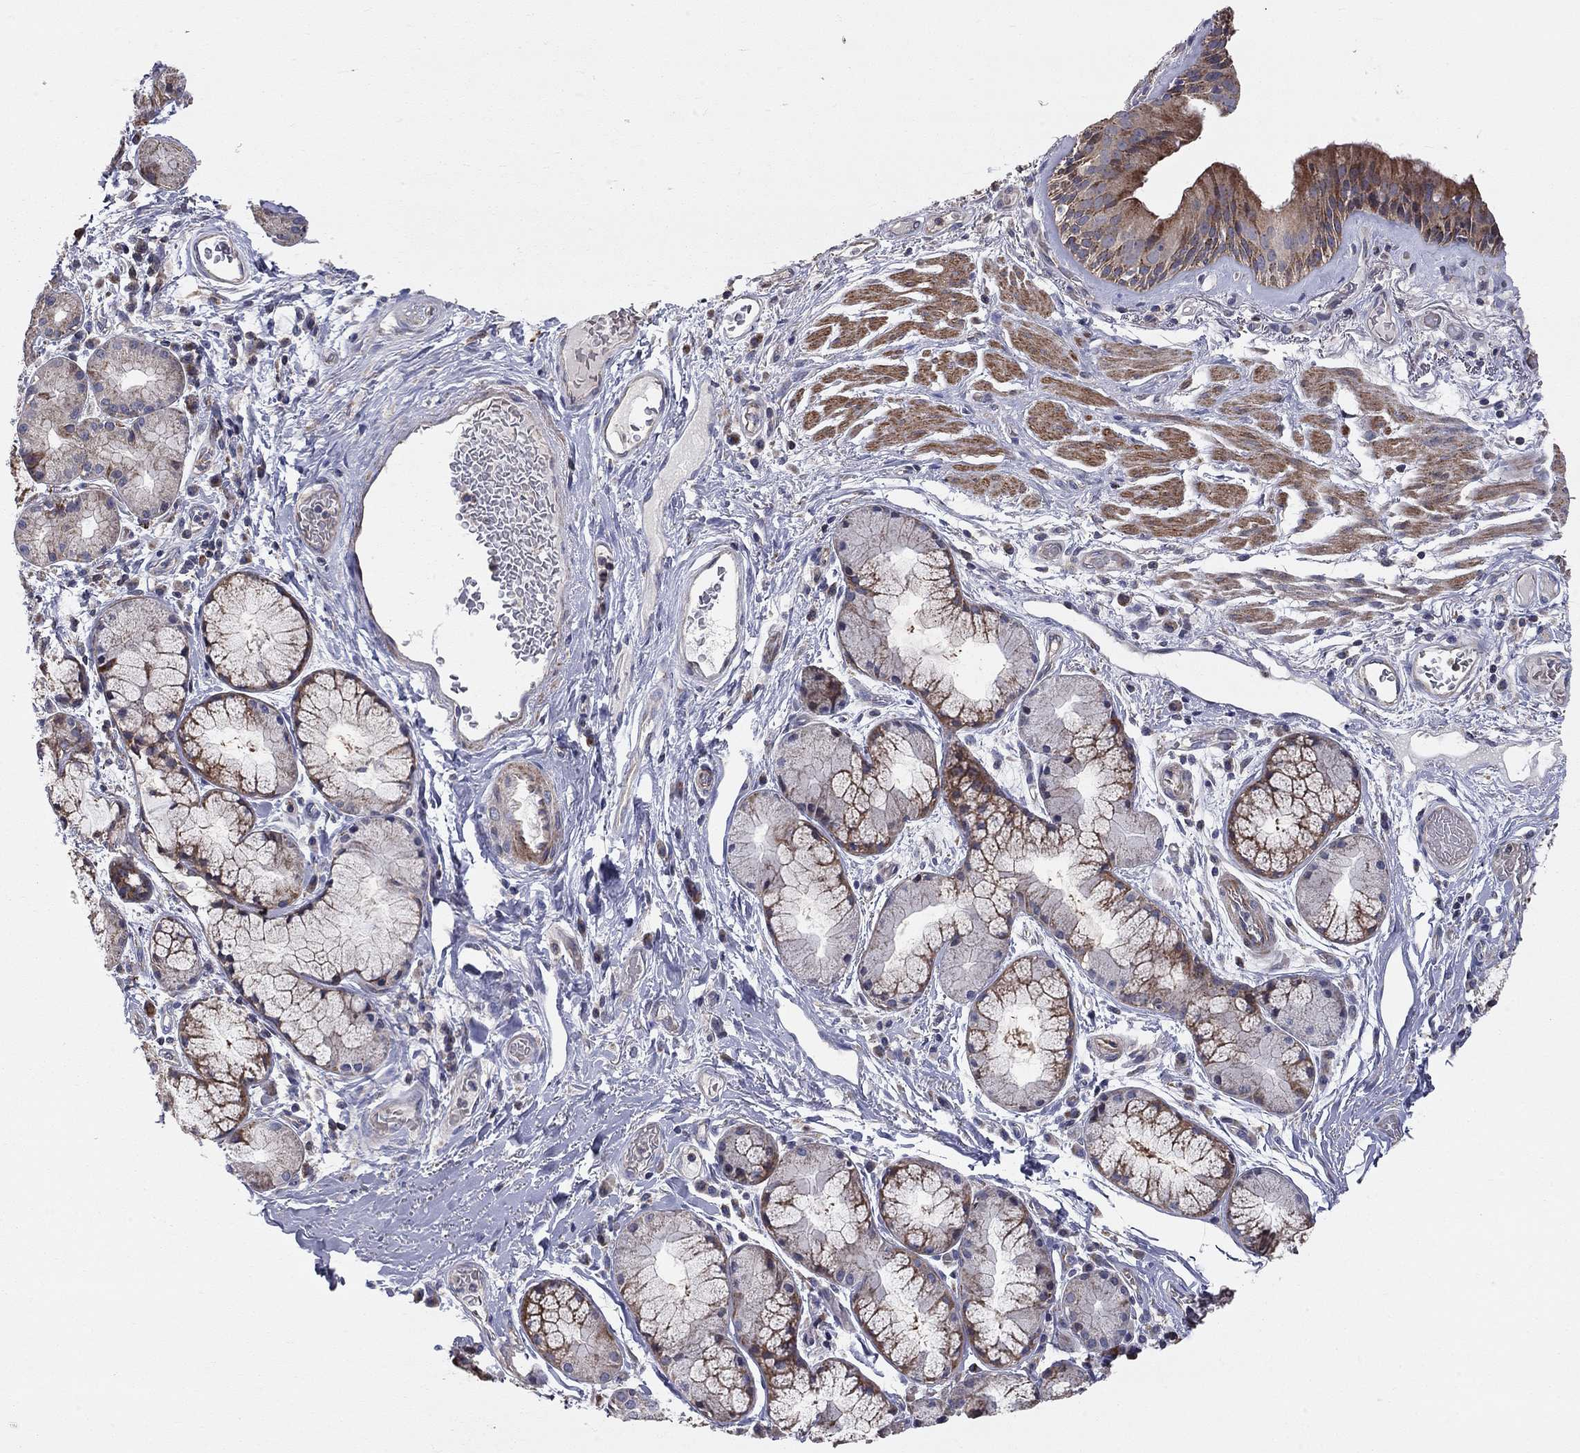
{"staining": {"intensity": "strong", "quantity": "<25%", "location": "cytoplasmic/membranous"}, "tissue": "bronchus", "cell_type": "Respiratory epithelial cells", "image_type": "normal", "snomed": [{"axis": "morphology", "description": "Normal tissue, NOS"}, {"axis": "topography", "description": "Bronchus"}, {"axis": "topography", "description": "Lung"}], "caption": "Brown immunohistochemical staining in benign human bronchus demonstrates strong cytoplasmic/membranous staining in approximately <25% of respiratory epithelial cells.", "gene": "KANSL1L", "patient": {"sex": "female", "age": 57}}